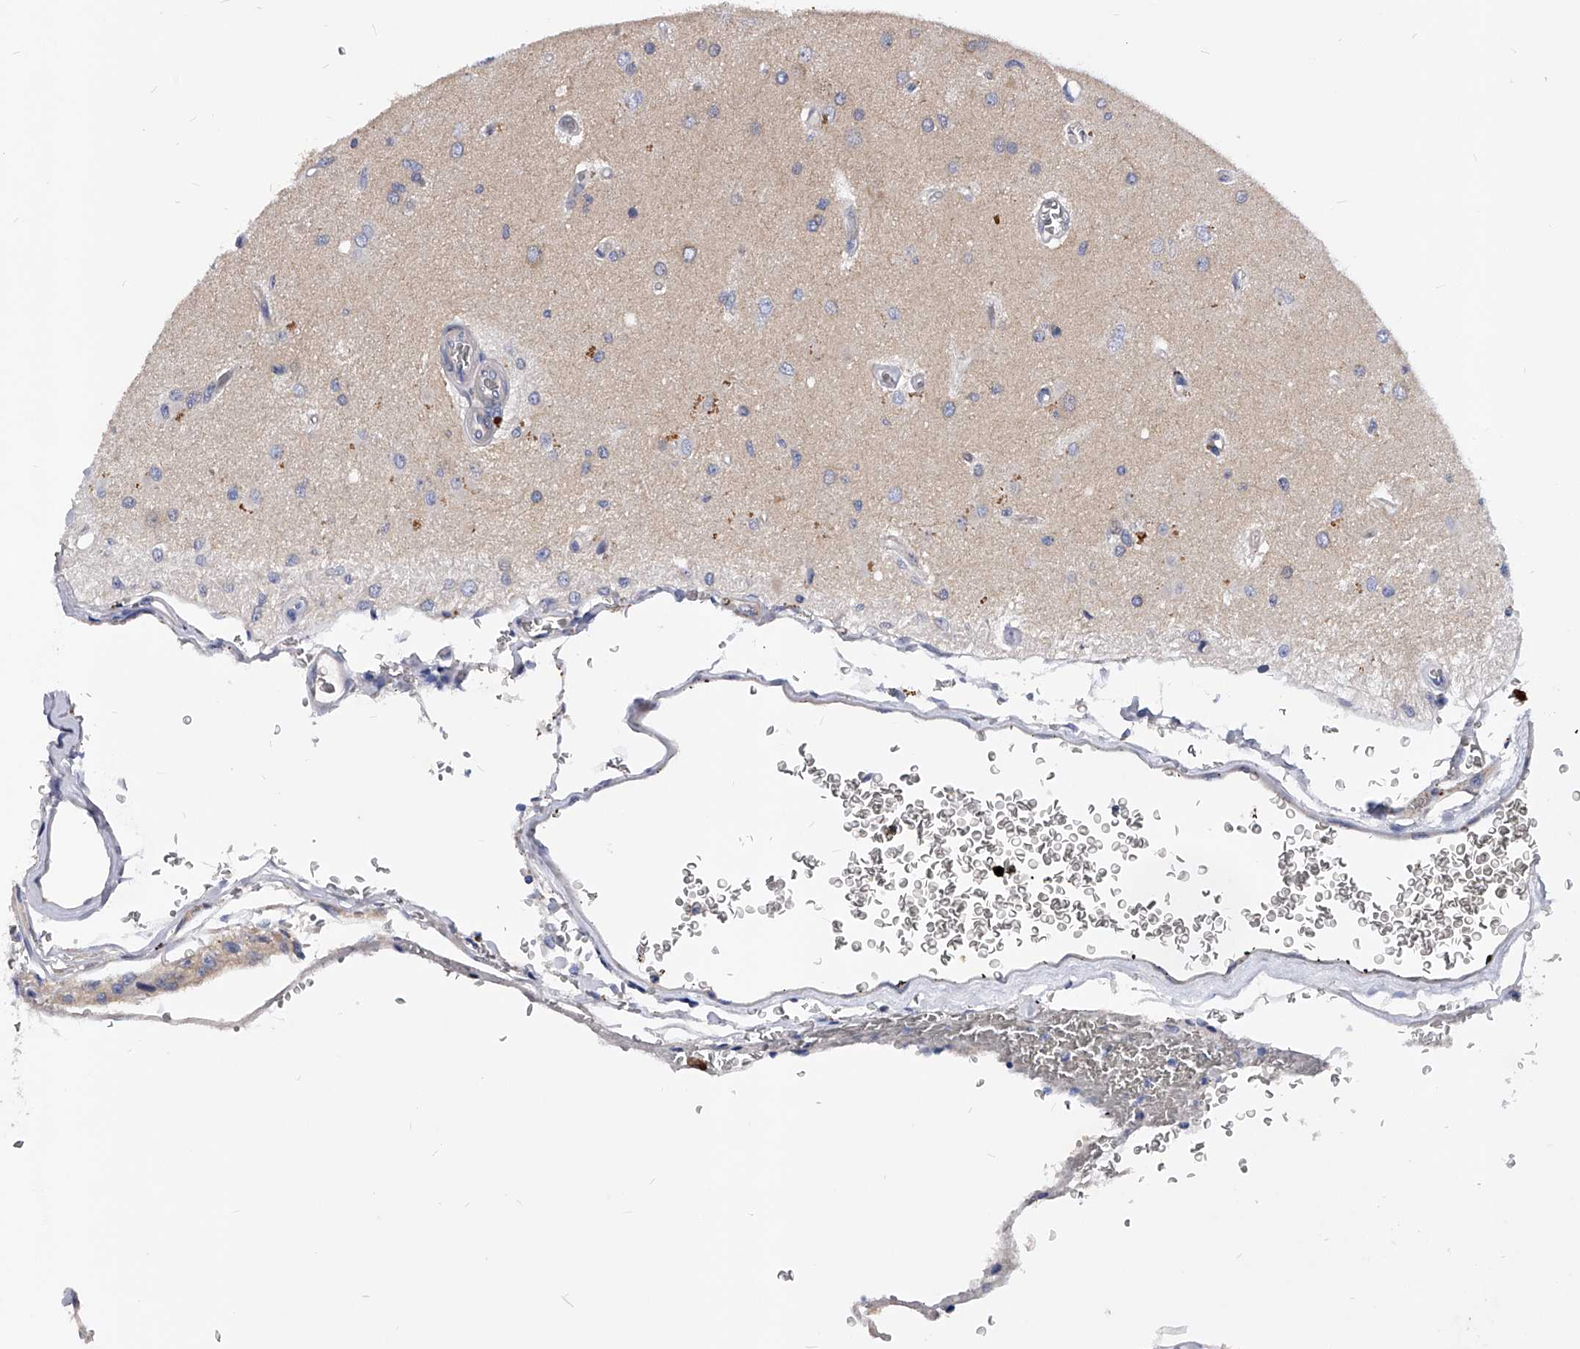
{"staining": {"intensity": "negative", "quantity": "none", "location": "none"}, "tissue": "glioma", "cell_type": "Tumor cells", "image_type": "cancer", "snomed": [{"axis": "morphology", "description": "Normal tissue, NOS"}, {"axis": "morphology", "description": "Glioma, malignant, High grade"}, {"axis": "topography", "description": "Cerebral cortex"}], "caption": "Tumor cells show no significant positivity in high-grade glioma (malignant).", "gene": "PPP5C", "patient": {"sex": "male", "age": 77}}